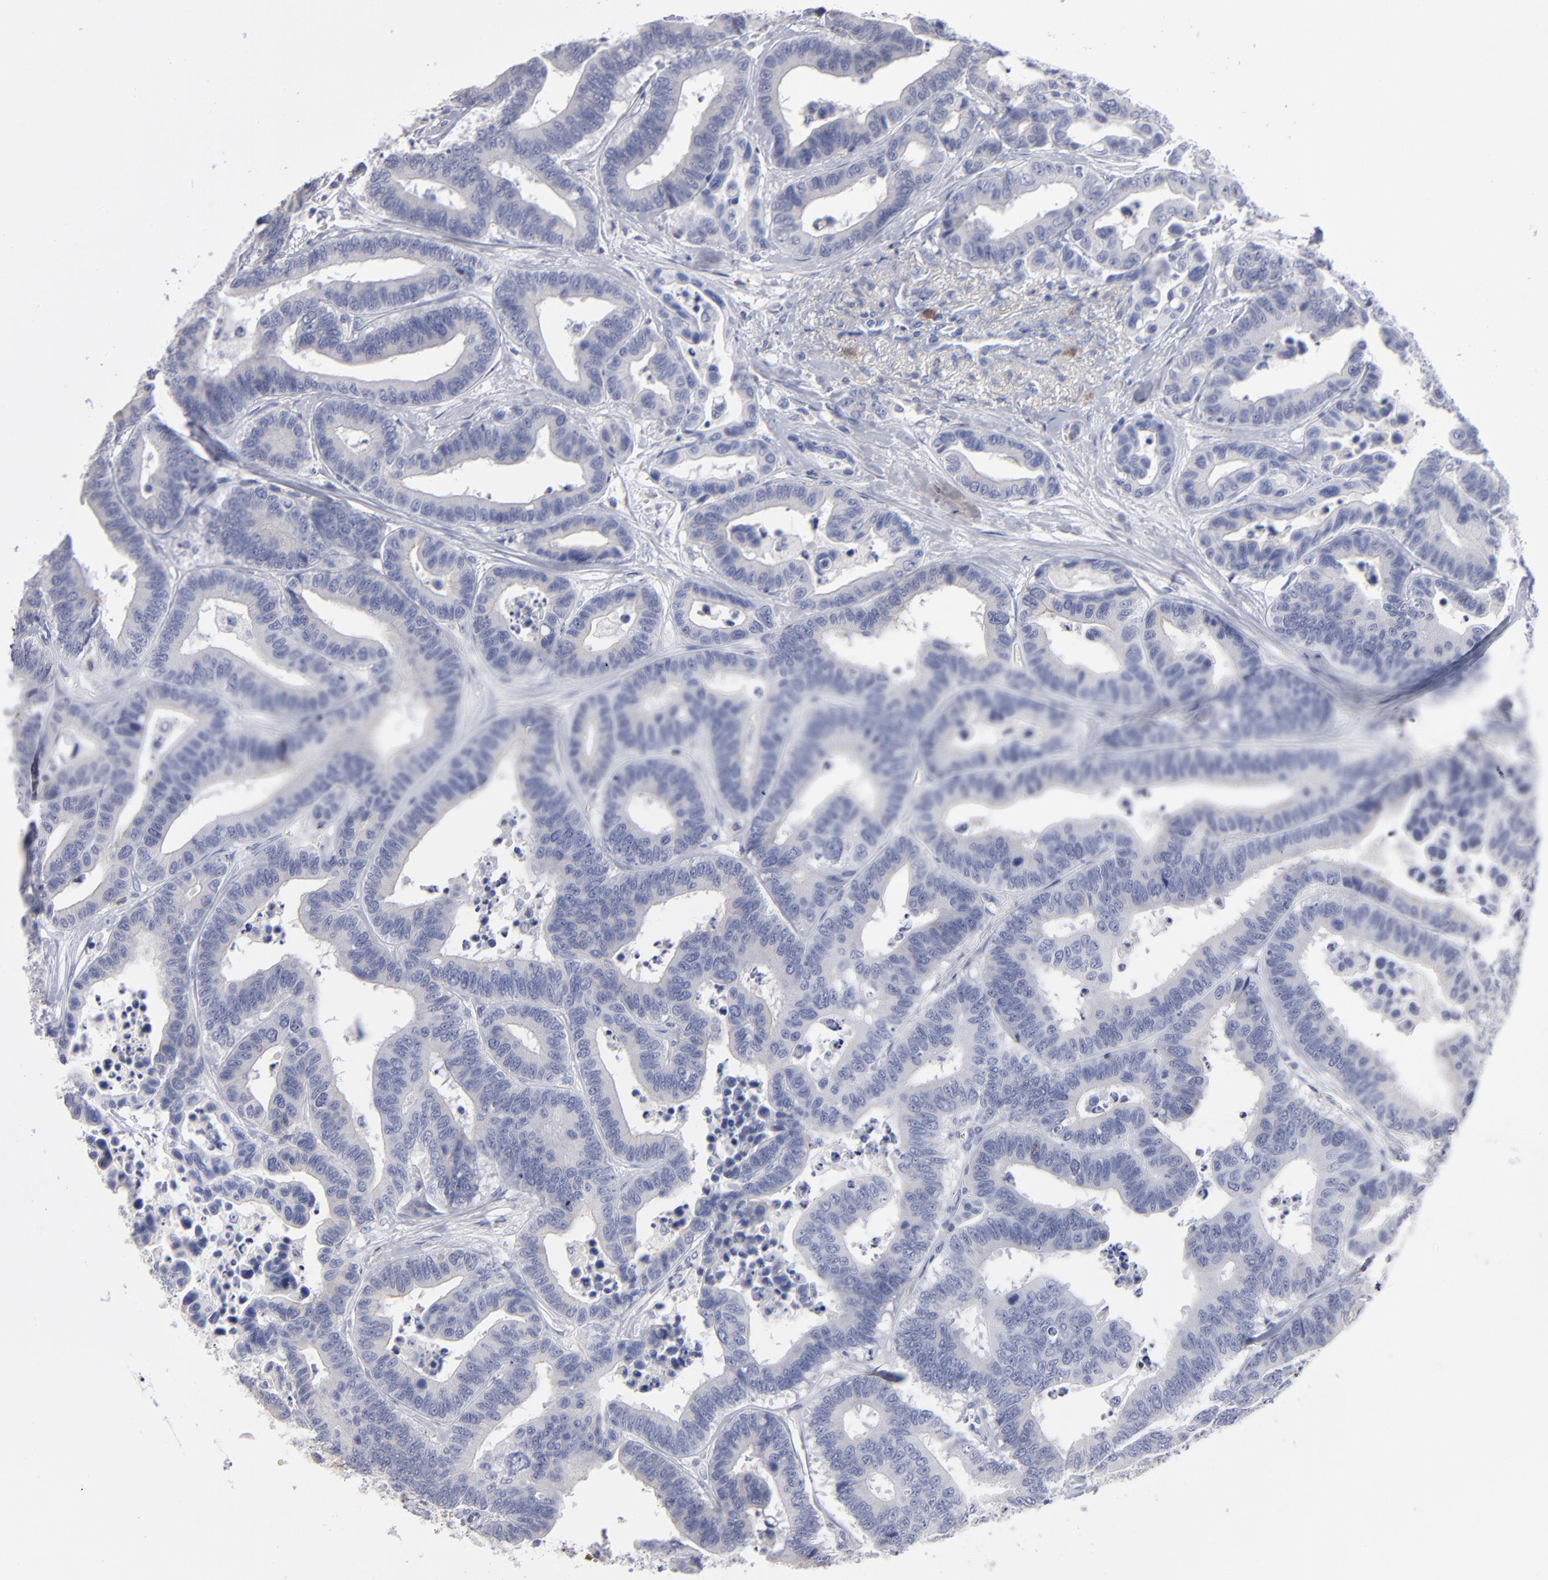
{"staining": {"intensity": "negative", "quantity": "none", "location": "none"}, "tissue": "colorectal cancer", "cell_type": "Tumor cells", "image_type": "cancer", "snomed": [{"axis": "morphology", "description": "Adenocarcinoma, NOS"}, {"axis": "topography", "description": "Colon"}], "caption": "This is a photomicrograph of immunohistochemistry (IHC) staining of colorectal cancer, which shows no expression in tumor cells. Nuclei are stained in blue.", "gene": "LAT2", "patient": {"sex": "male", "age": 82}}